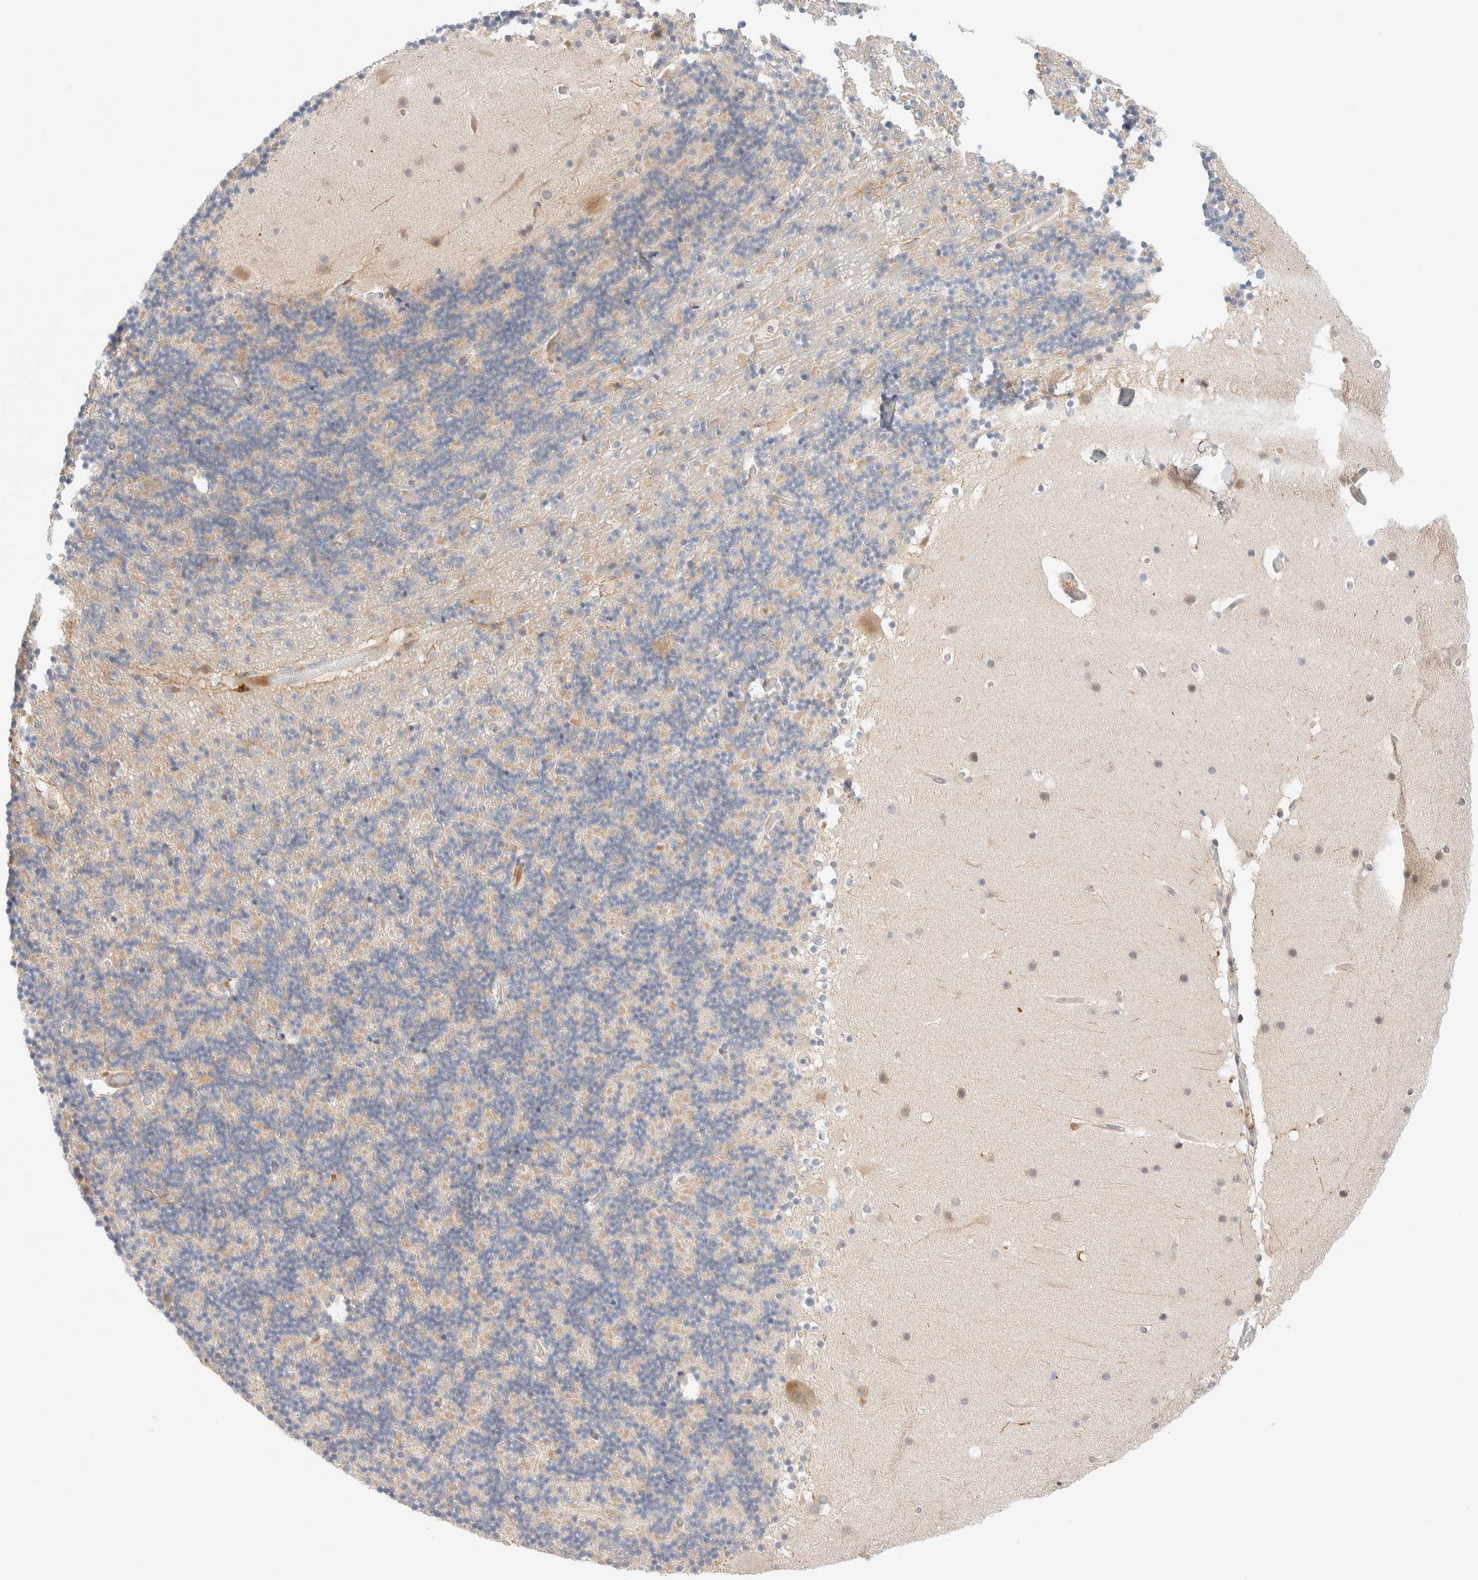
{"staining": {"intensity": "negative", "quantity": "none", "location": "none"}, "tissue": "cerebellum", "cell_type": "Cells in granular layer", "image_type": "normal", "snomed": [{"axis": "morphology", "description": "Normal tissue, NOS"}, {"axis": "topography", "description": "Cerebellum"}], "caption": "Immunohistochemistry (IHC) photomicrograph of normal cerebellum: cerebellum stained with DAB exhibits no significant protein expression in cells in granular layer.", "gene": "CHKA", "patient": {"sex": "male", "age": 57}}